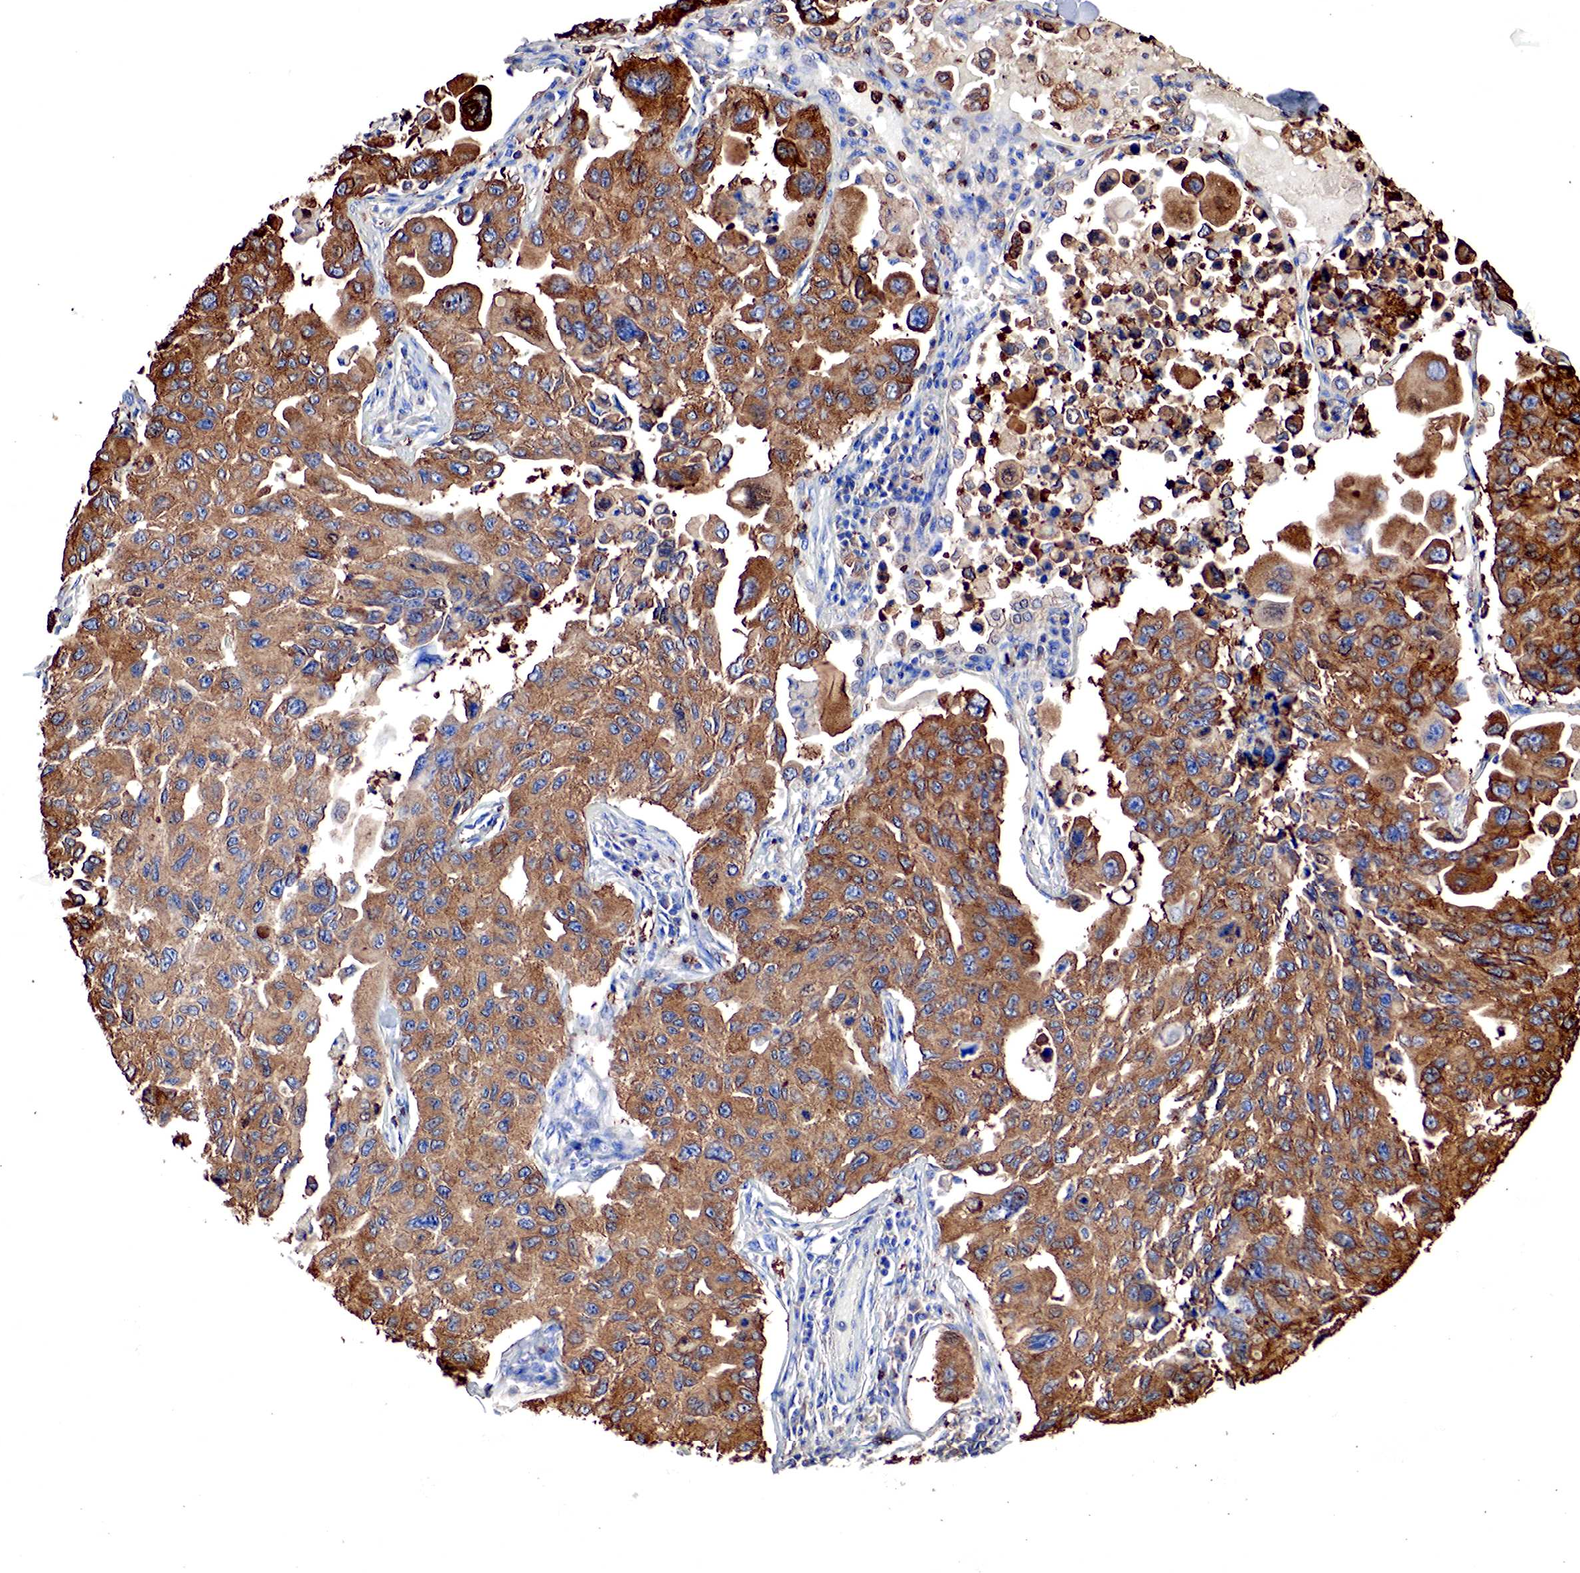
{"staining": {"intensity": "strong", "quantity": ">75%", "location": "cytoplasmic/membranous"}, "tissue": "lung cancer", "cell_type": "Tumor cells", "image_type": "cancer", "snomed": [{"axis": "morphology", "description": "Adenocarcinoma, NOS"}, {"axis": "topography", "description": "Lung"}], "caption": "Tumor cells exhibit high levels of strong cytoplasmic/membranous staining in approximately >75% of cells in lung cancer (adenocarcinoma).", "gene": "G6PD", "patient": {"sex": "male", "age": 64}}